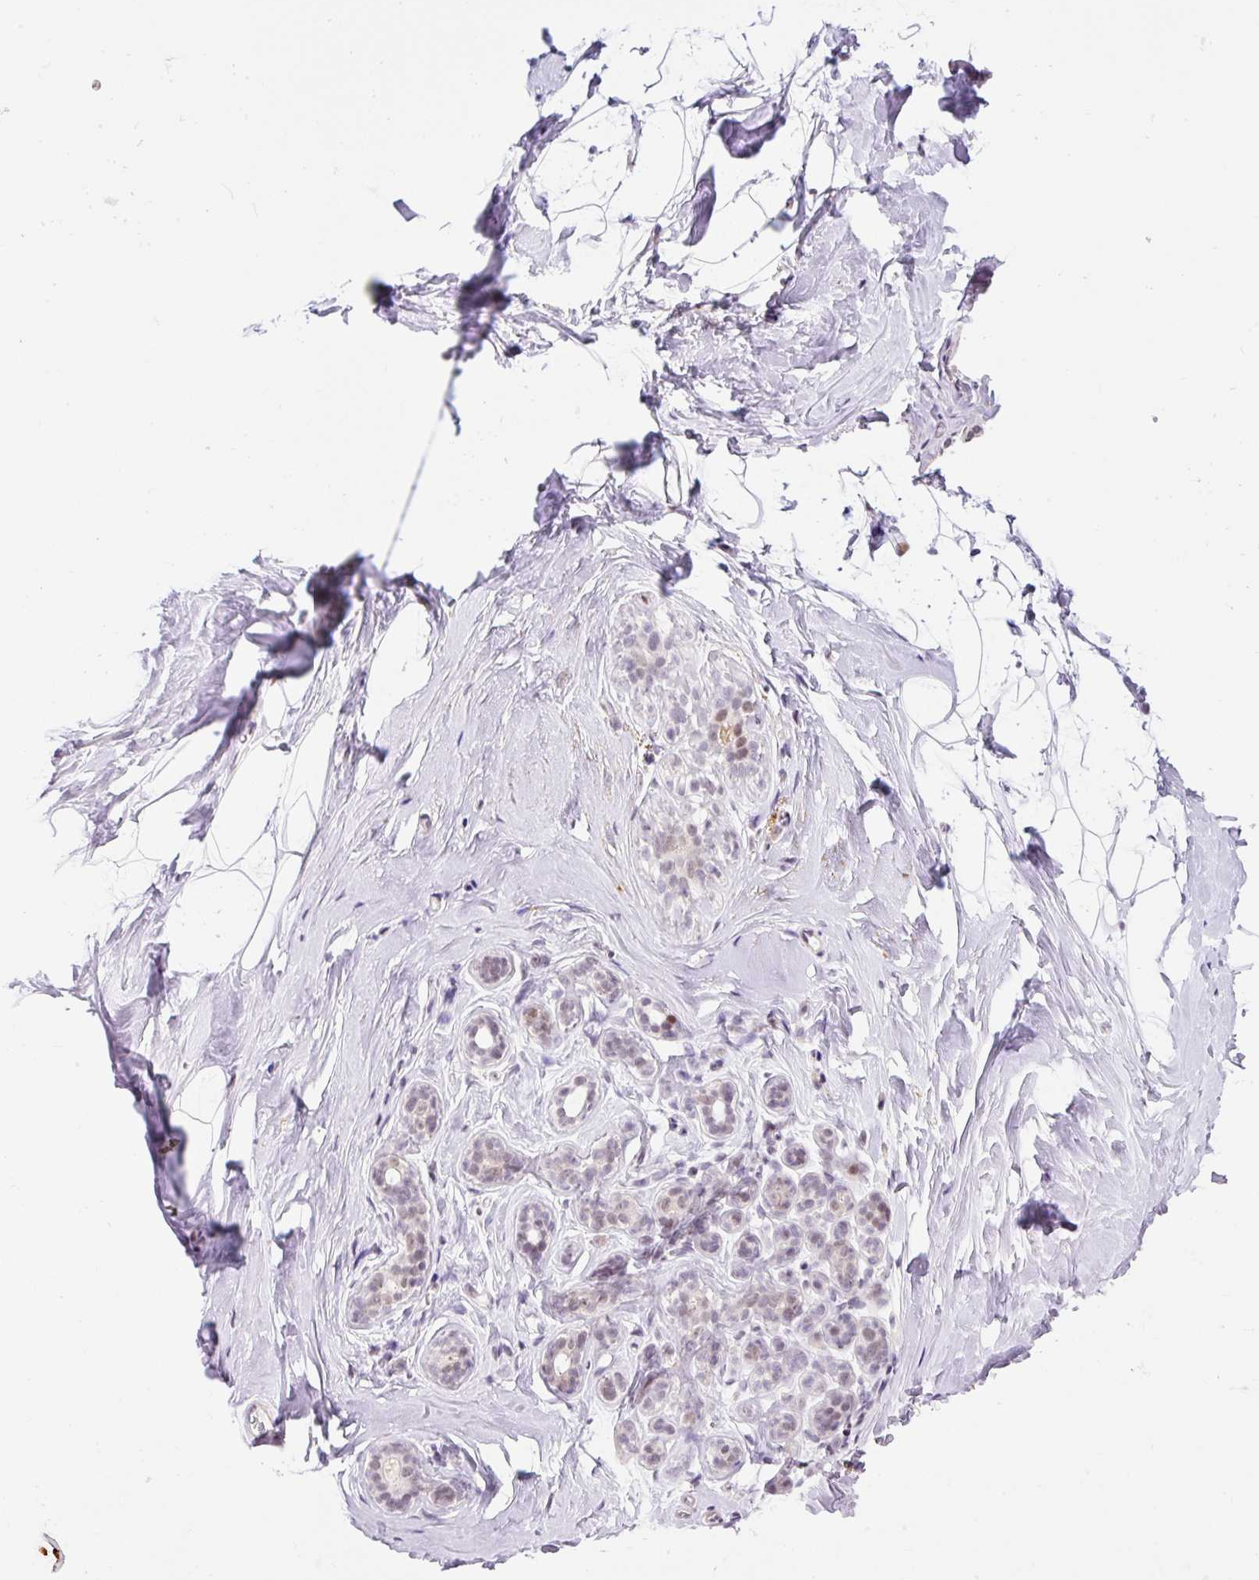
{"staining": {"intensity": "negative", "quantity": "none", "location": "none"}, "tissue": "breast", "cell_type": "Adipocytes", "image_type": "normal", "snomed": [{"axis": "morphology", "description": "Normal tissue, NOS"}, {"axis": "topography", "description": "Breast"}], "caption": "A histopathology image of human breast is negative for staining in adipocytes. (DAB IHC, high magnification).", "gene": "CCNL2", "patient": {"sex": "female", "age": 32}}